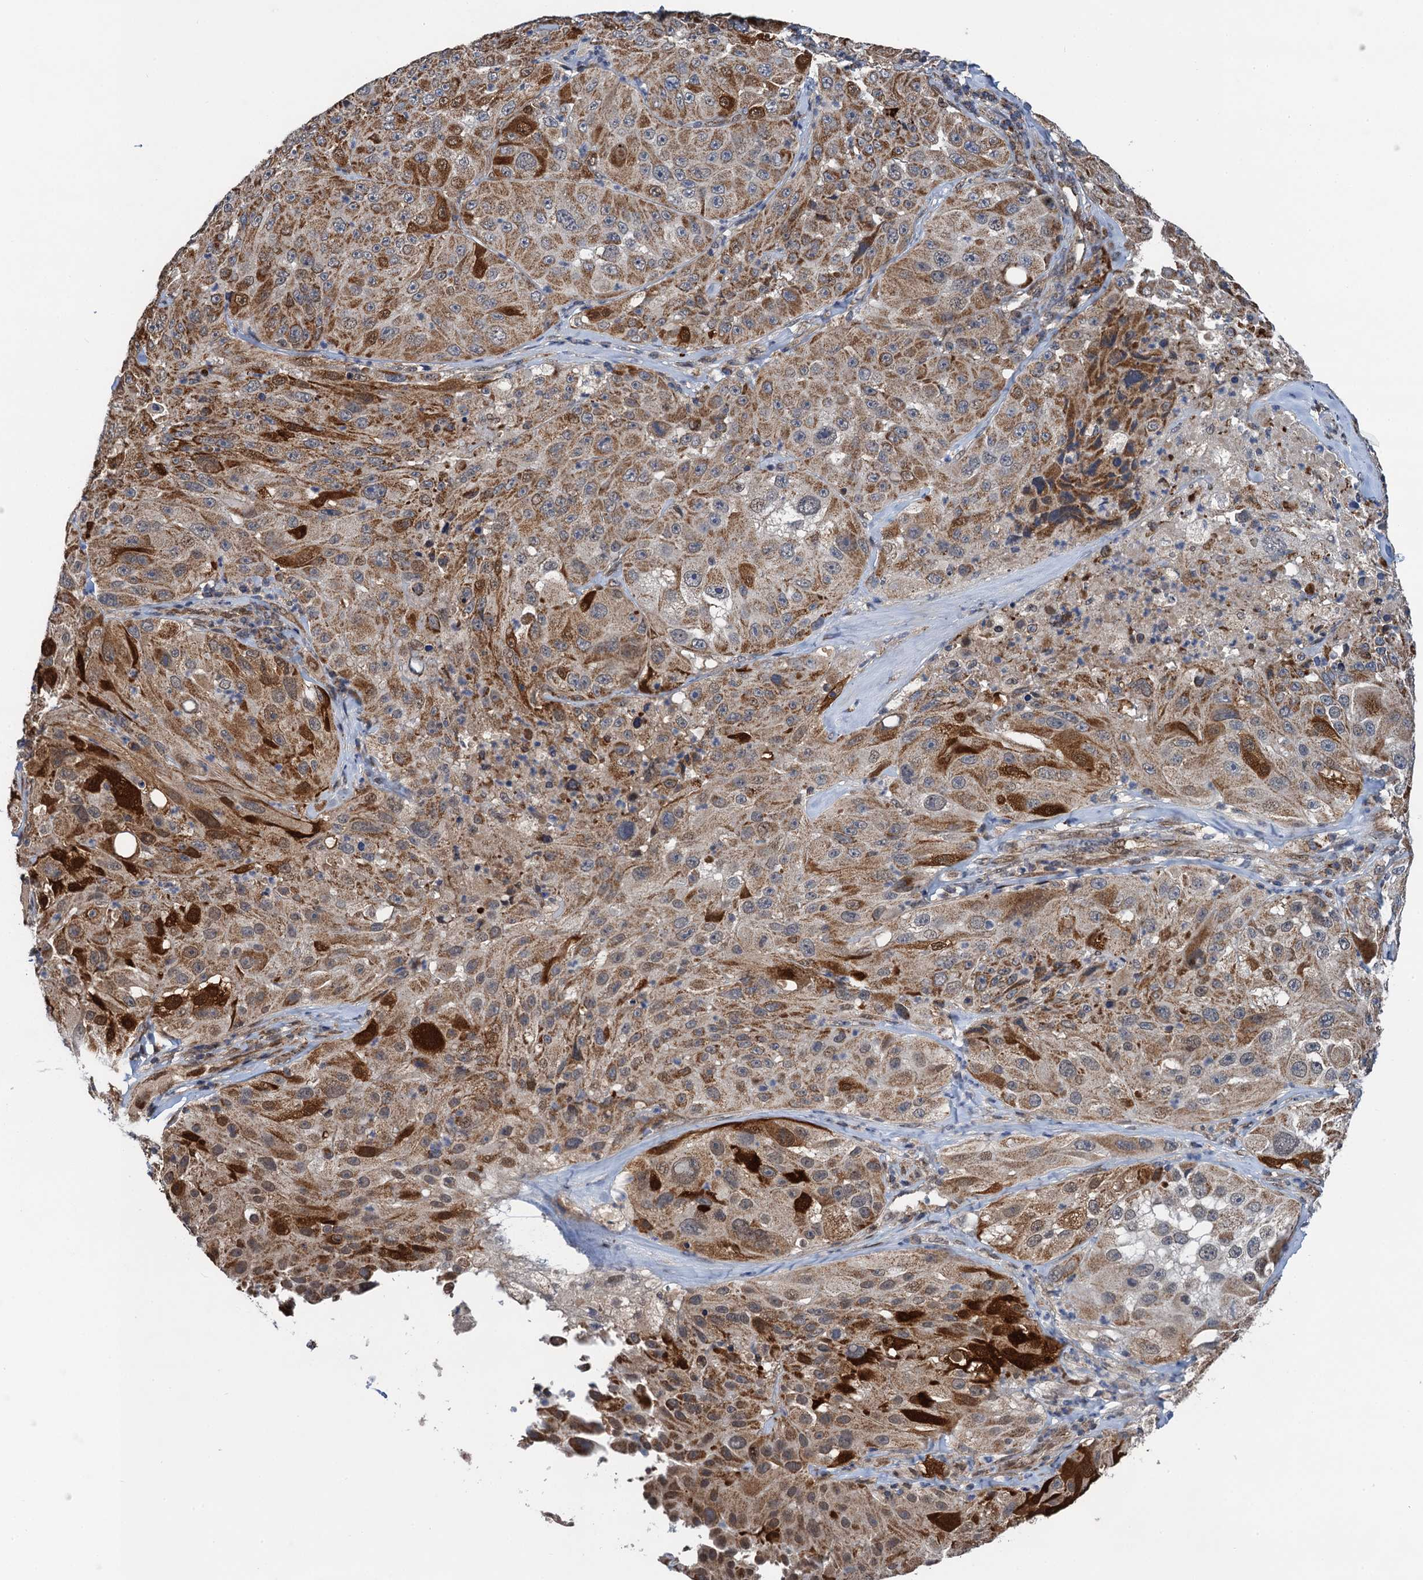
{"staining": {"intensity": "moderate", "quantity": ">75%", "location": "cytoplasmic/membranous"}, "tissue": "melanoma", "cell_type": "Tumor cells", "image_type": "cancer", "snomed": [{"axis": "morphology", "description": "Malignant melanoma, Metastatic site"}, {"axis": "topography", "description": "Lymph node"}], "caption": "Melanoma stained with DAB (3,3'-diaminobenzidine) IHC demonstrates medium levels of moderate cytoplasmic/membranous staining in approximately >75% of tumor cells.", "gene": "CMPK2", "patient": {"sex": "male", "age": 62}}